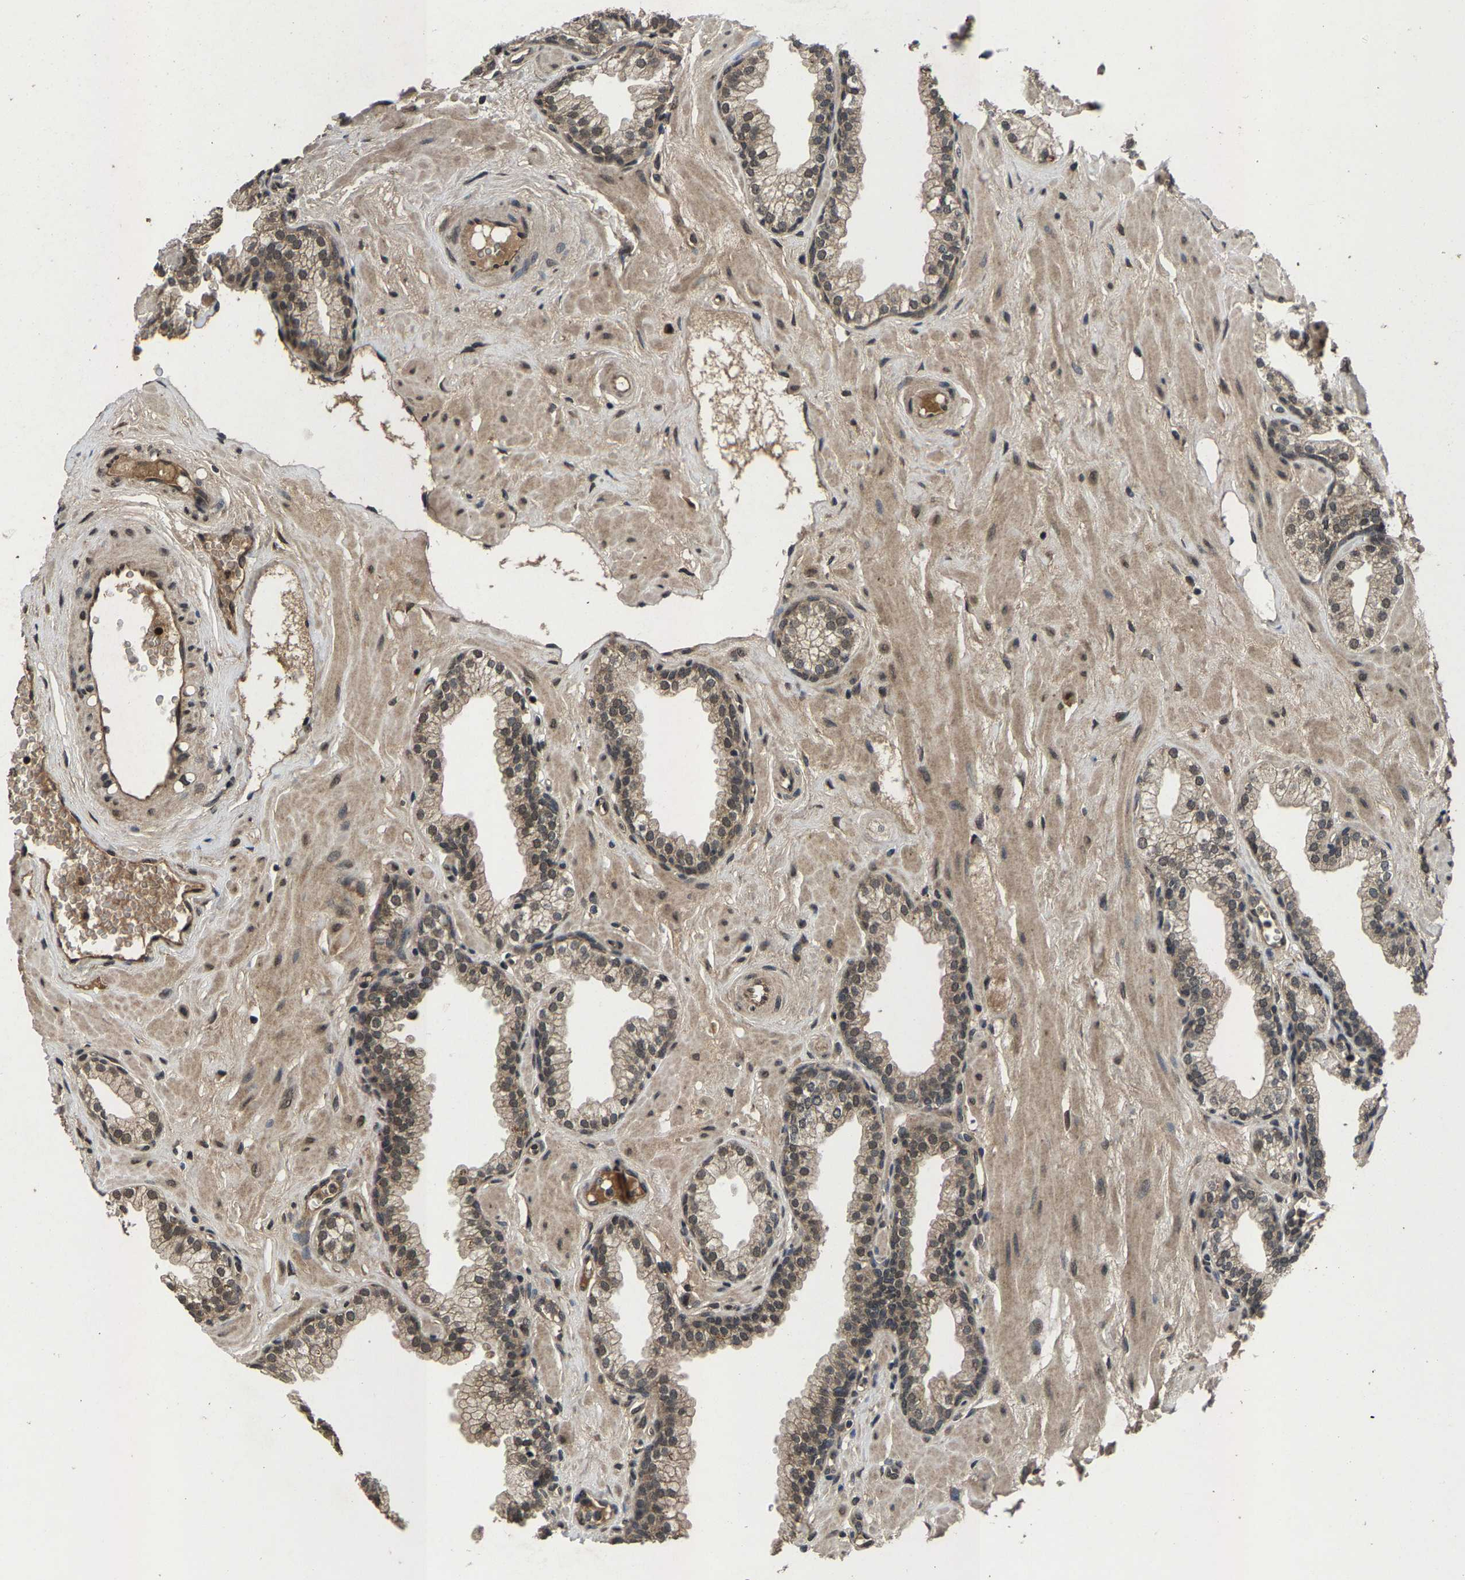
{"staining": {"intensity": "weak", "quantity": ">75%", "location": "cytoplasmic/membranous,nuclear"}, "tissue": "prostate", "cell_type": "Glandular cells", "image_type": "normal", "snomed": [{"axis": "morphology", "description": "Normal tissue, NOS"}, {"axis": "morphology", "description": "Urothelial carcinoma, Low grade"}, {"axis": "topography", "description": "Urinary bladder"}, {"axis": "topography", "description": "Prostate"}], "caption": "Immunohistochemical staining of benign human prostate shows low levels of weak cytoplasmic/membranous,nuclear expression in about >75% of glandular cells.", "gene": "HUWE1", "patient": {"sex": "male", "age": 60}}